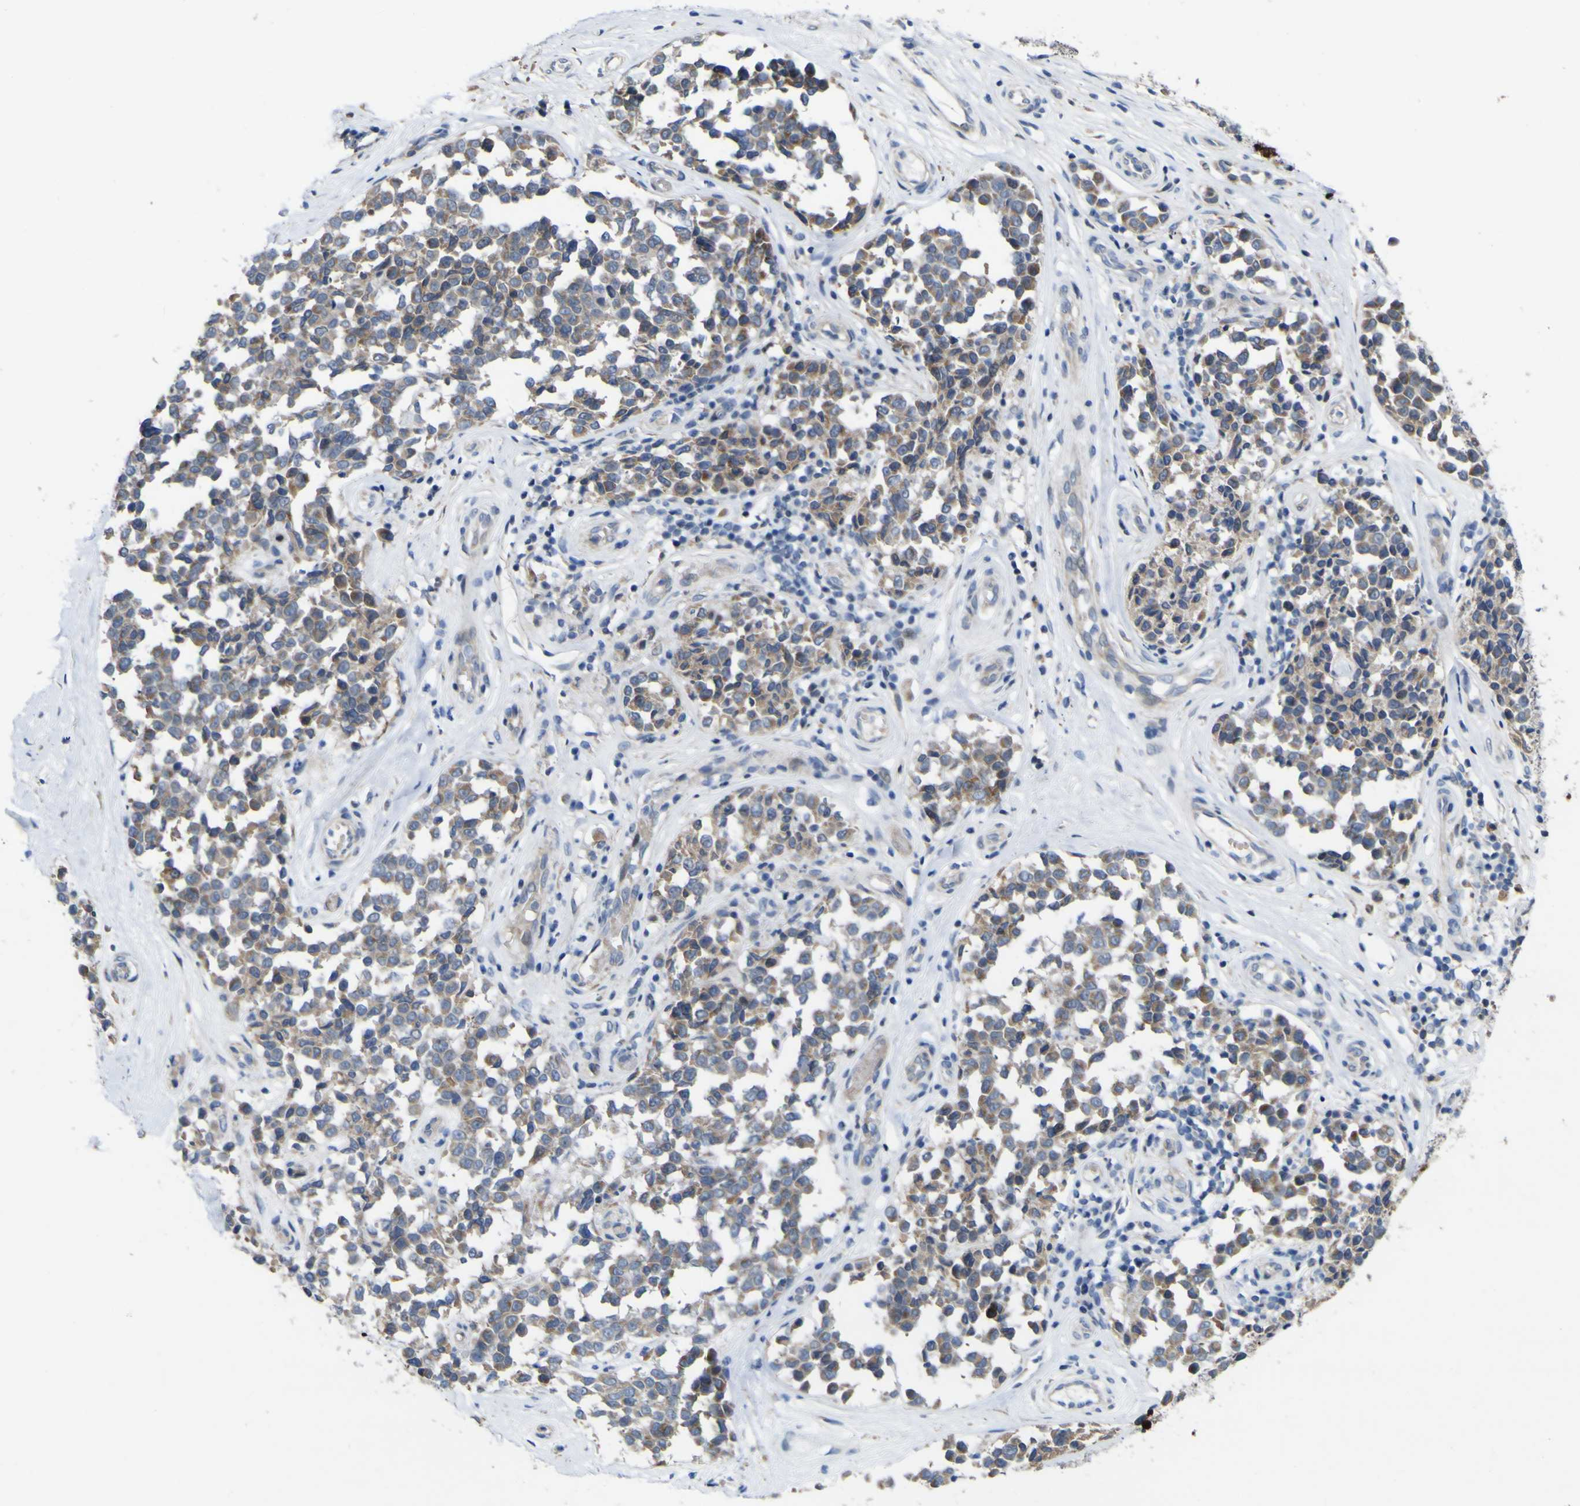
{"staining": {"intensity": "weak", "quantity": ">75%", "location": "cytoplasmic/membranous"}, "tissue": "melanoma", "cell_type": "Tumor cells", "image_type": "cancer", "snomed": [{"axis": "morphology", "description": "Malignant melanoma, NOS"}, {"axis": "topography", "description": "Skin"}], "caption": "Melanoma was stained to show a protein in brown. There is low levels of weak cytoplasmic/membranous staining in about >75% of tumor cells. Nuclei are stained in blue.", "gene": "NAV1", "patient": {"sex": "female", "age": 64}}